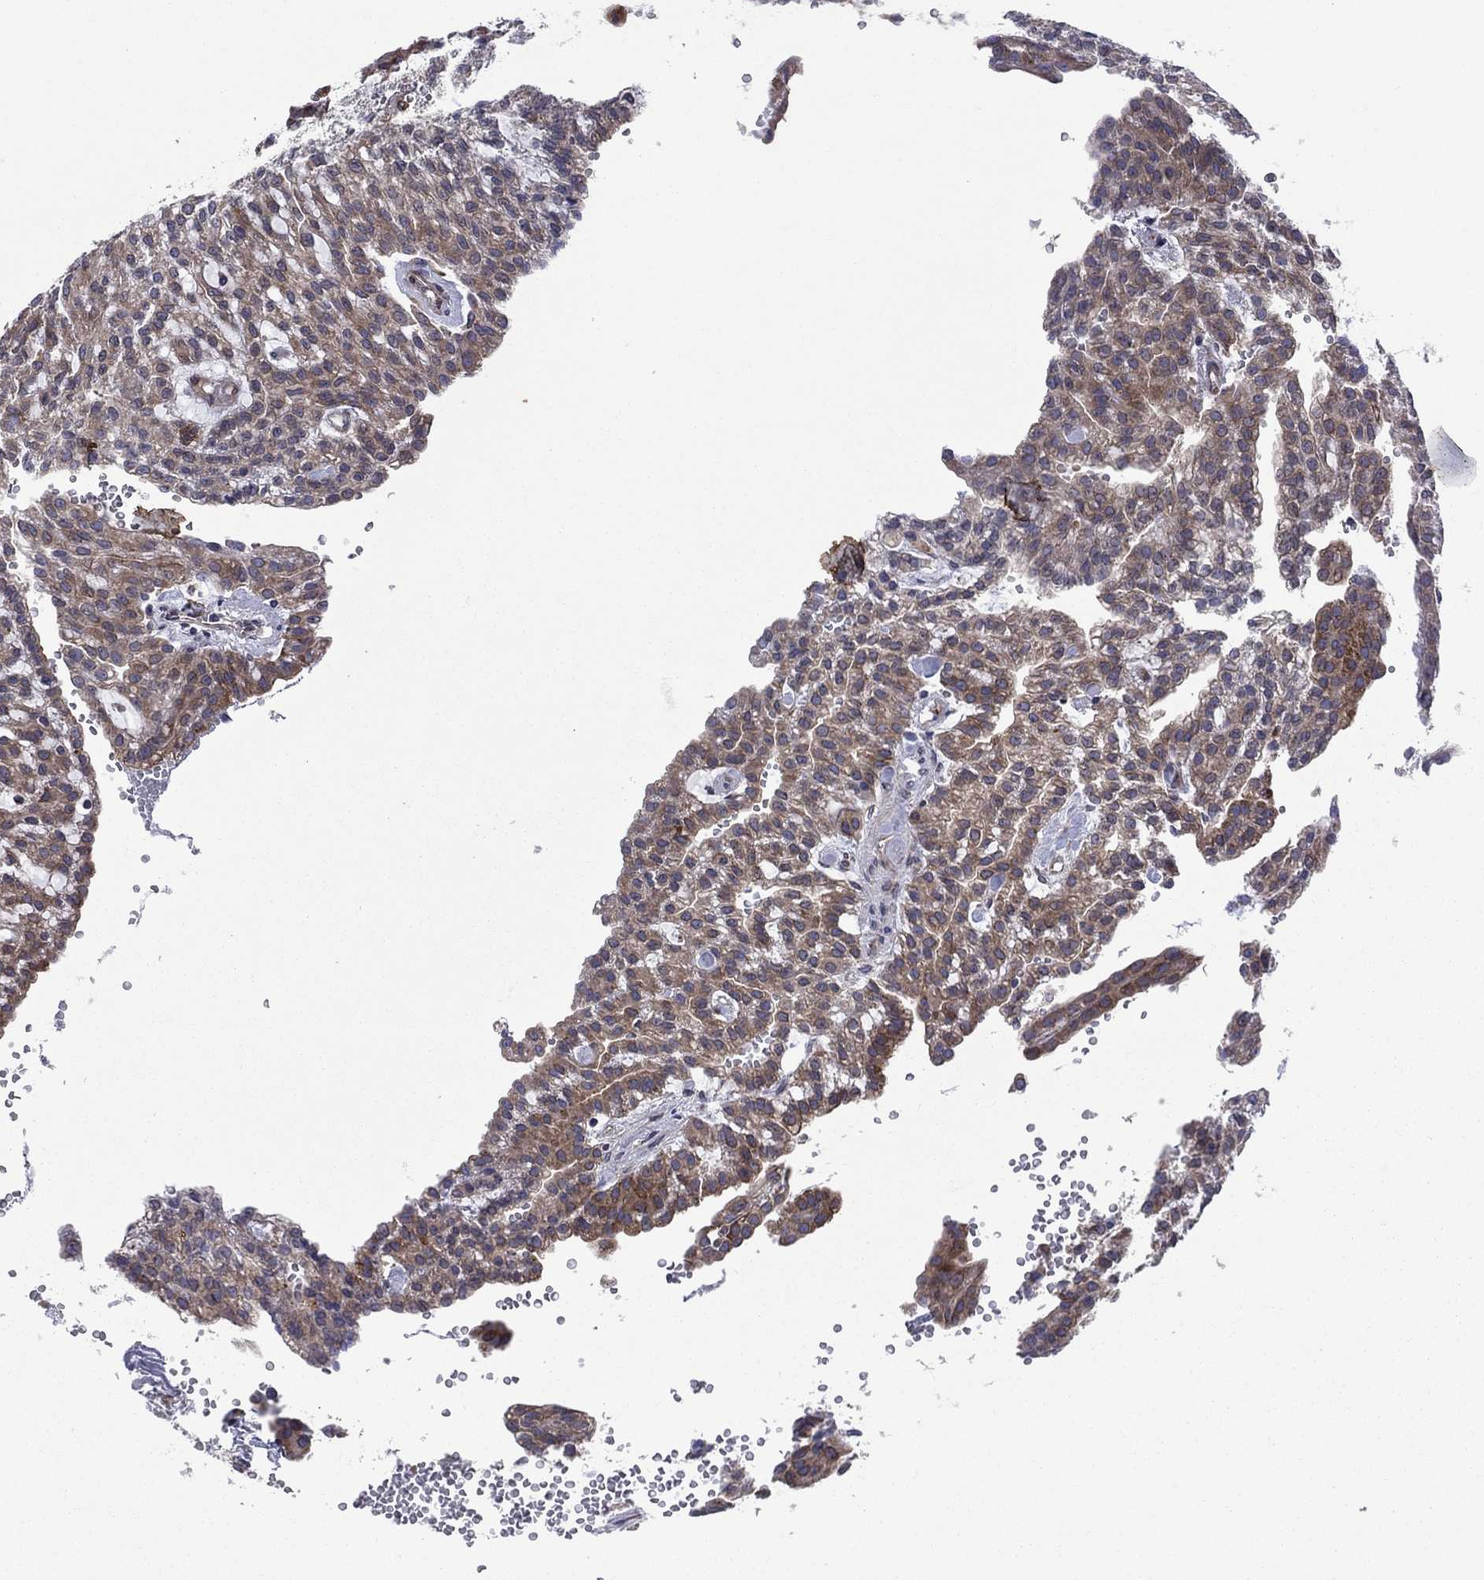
{"staining": {"intensity": "moderate", "quantity": "25%-75%", "location": "cytoplasmic/membranous"}, "tissue": "renal cancer", "cell_type": "Tumor cells", "image_type": "cancer", "snomed": [{"axis": "morphology", "description": "Adenocarcinoma, NOS"}, {"axis": "topography", "description": "Kidney"}], "caption": "Protein expression analysis of human renal adenocarcinoma reveals moderate cytoplasmic/membranous positivity in about 25%-75% of tumor cells.", "gene": "GPR155", "patient": {"sex": "male", "age": 63}}